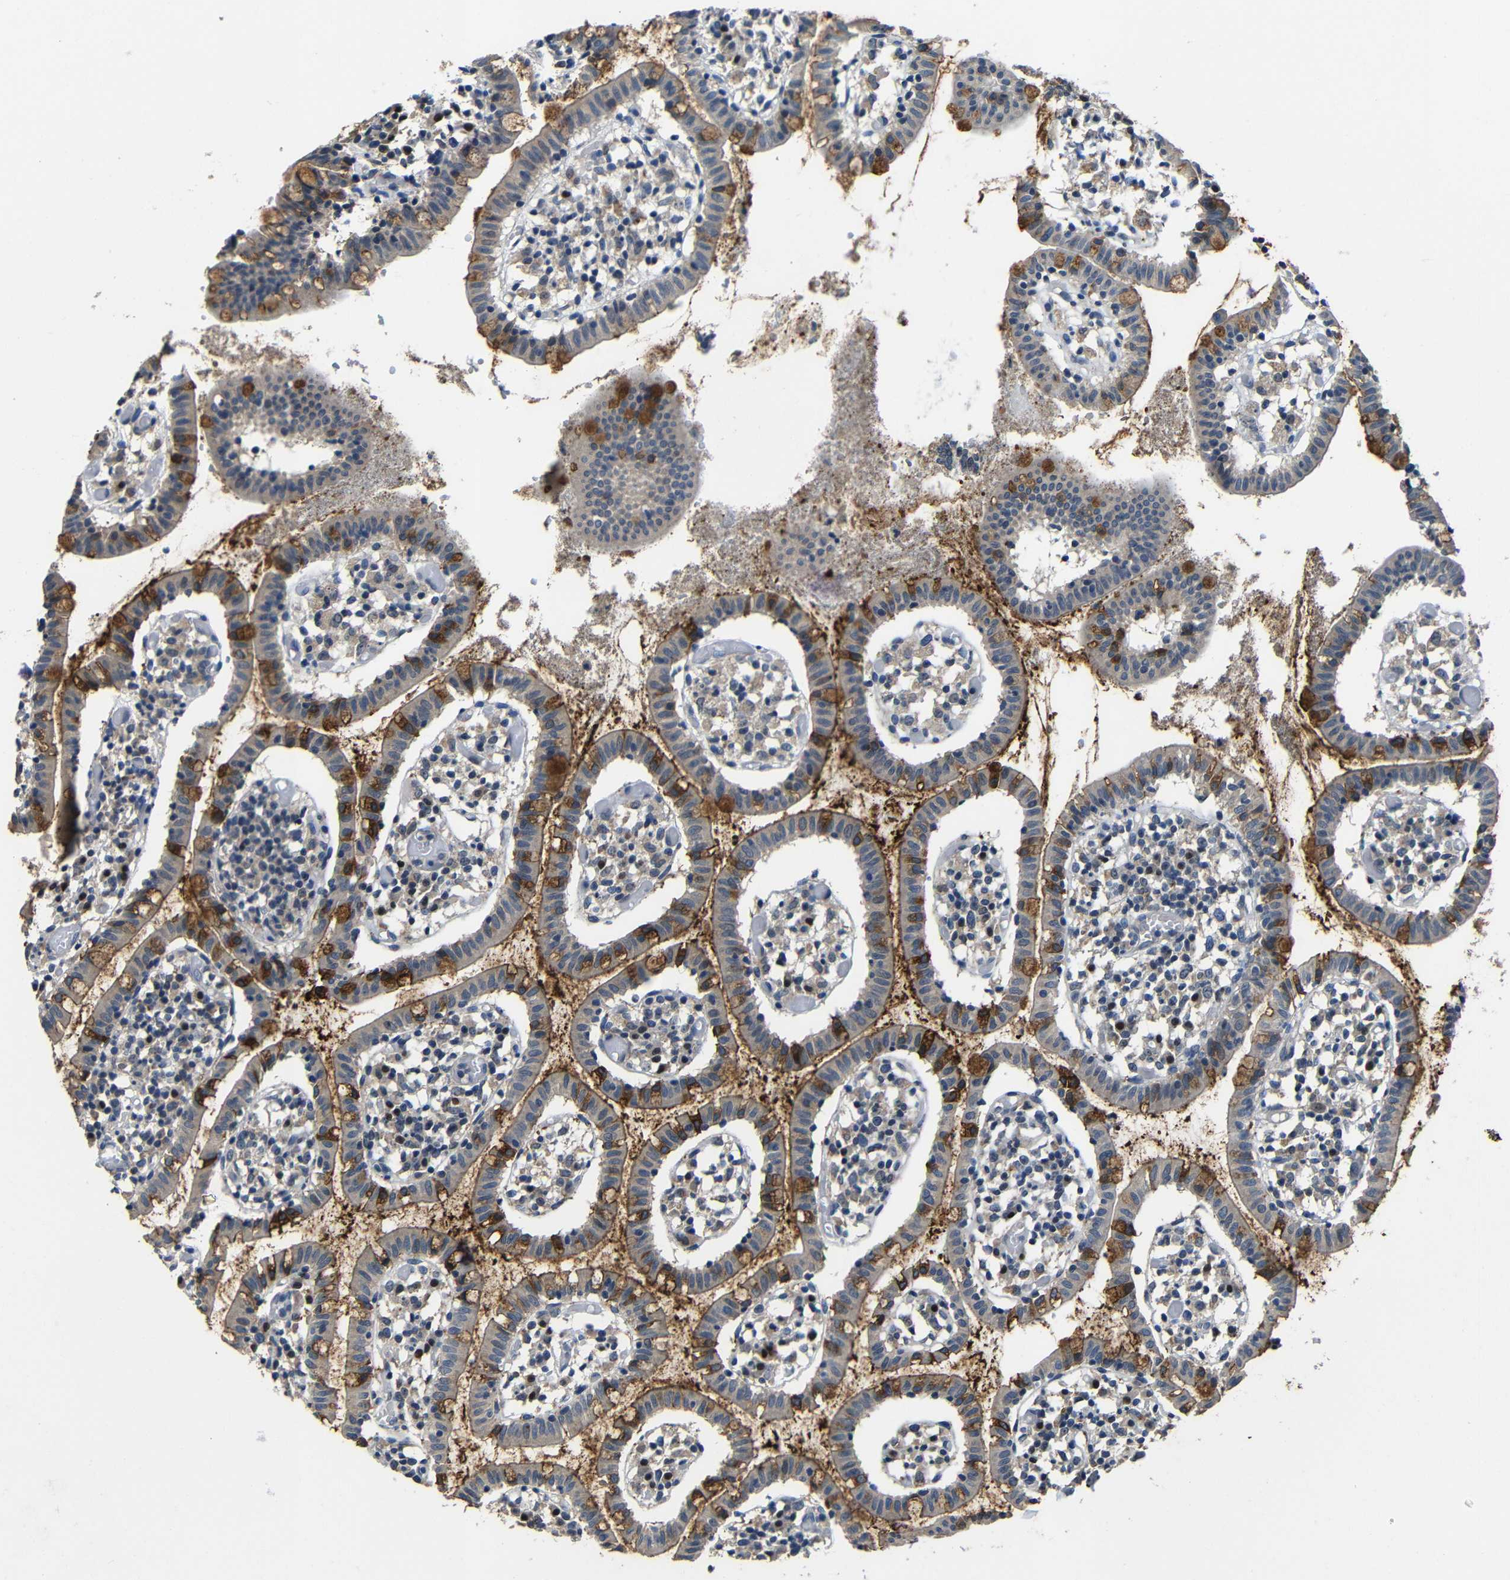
{"staining": {"intensity": "moderate", "quantity": "25%-75%", "location": "cytoplasmic/membranous"}, "tissue": "small intestine", "cell_type": "Glandular cells", "image_type": "normal", "snomed": [{"axis": "morphology", "description": "Normal tissue, NOS"}, {"axis": "morphology", "description": "Cystadenocarcinoma, serous, Metastatic site"}, {"axis": "topography", "description": "Small intestine"}], "caption": "This image shows immunohistochemistry (IHC) staining of normal small intestine, with medium moderate cytoplasmic/membranous positivity in about 25%-75% of glandular cells.", "gene": "C6orf89", "patient": {"sex": "female", "age": 61}}